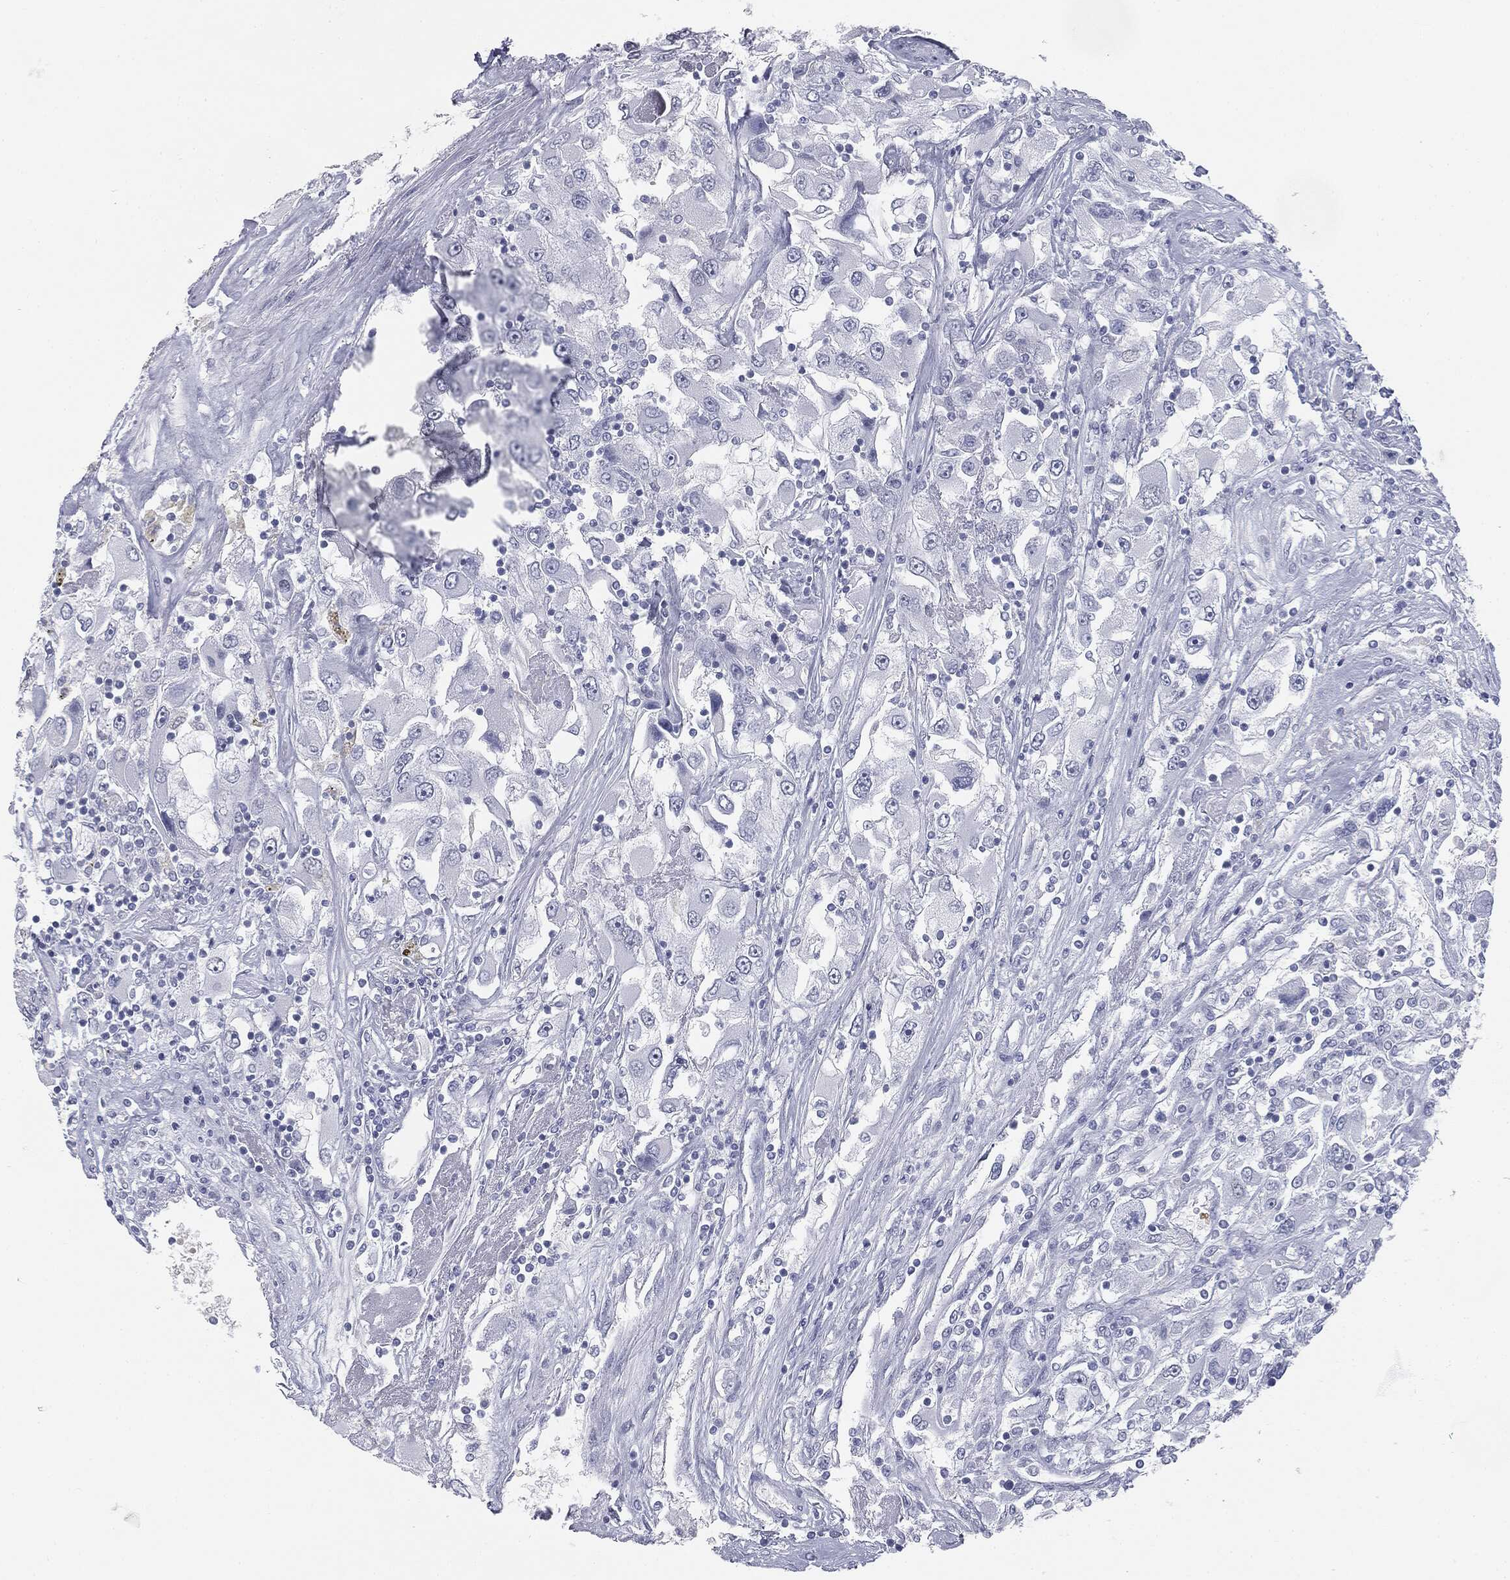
{"staining": {"intensity": "negative", "quantity": "none", "location": "none"}, "tissue": "renal cancer", "cell_type": "Tumor cells", "image_type": "cancer", "snomed": [{"axis": "morphology", "description": "Adenocarcinoma, NOS"}, {"axis": "topography", "description": "Kidney"}], "caption": "The photomicrograph demonstrates no significant expression in tumor cells of renal cancer. (DAB (3,3'-diaminobenzidine) IHC, high magnification).", "gene": "TPO", "patient": {"sex": "female", "age": 52}}